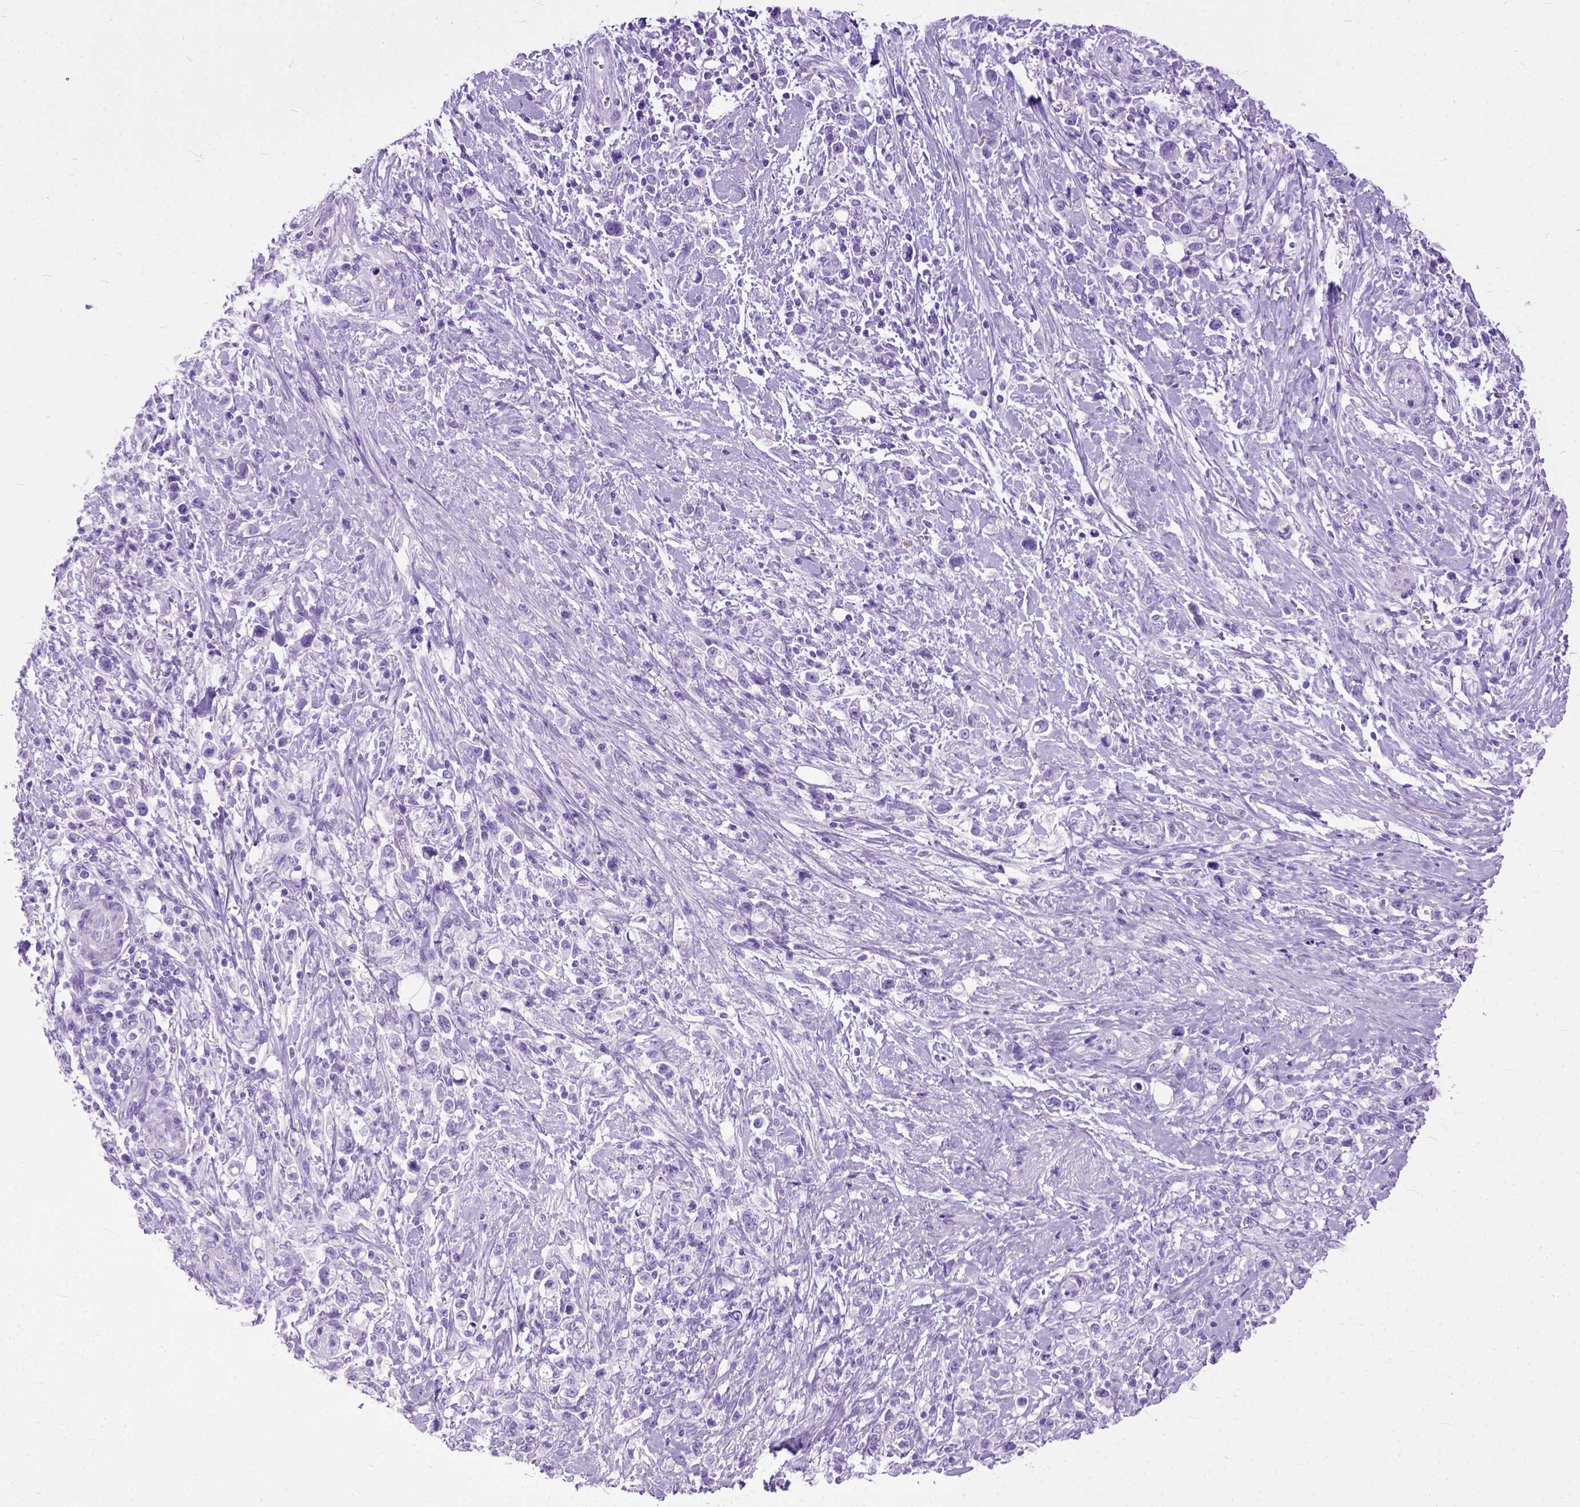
{"staining": {"intensity": "negative", "quantity": "none", "location": "none"}, "tissue": "stomach cancer", "cell_type": "Tumor cells", "image_type": "cancer", "snomed": [{"axis": "morphology", "description": "Adenocarcinoma, NOS"}, {"axis": "topography", "description": "Stomach"}], "caption": "This is an immunohistochemistry (IHC) histopathology image of human stomach cancer. There is no expression in tumor cells.", "gene": "GNGT1", "patient": {"sex": "male", "age": 63}}